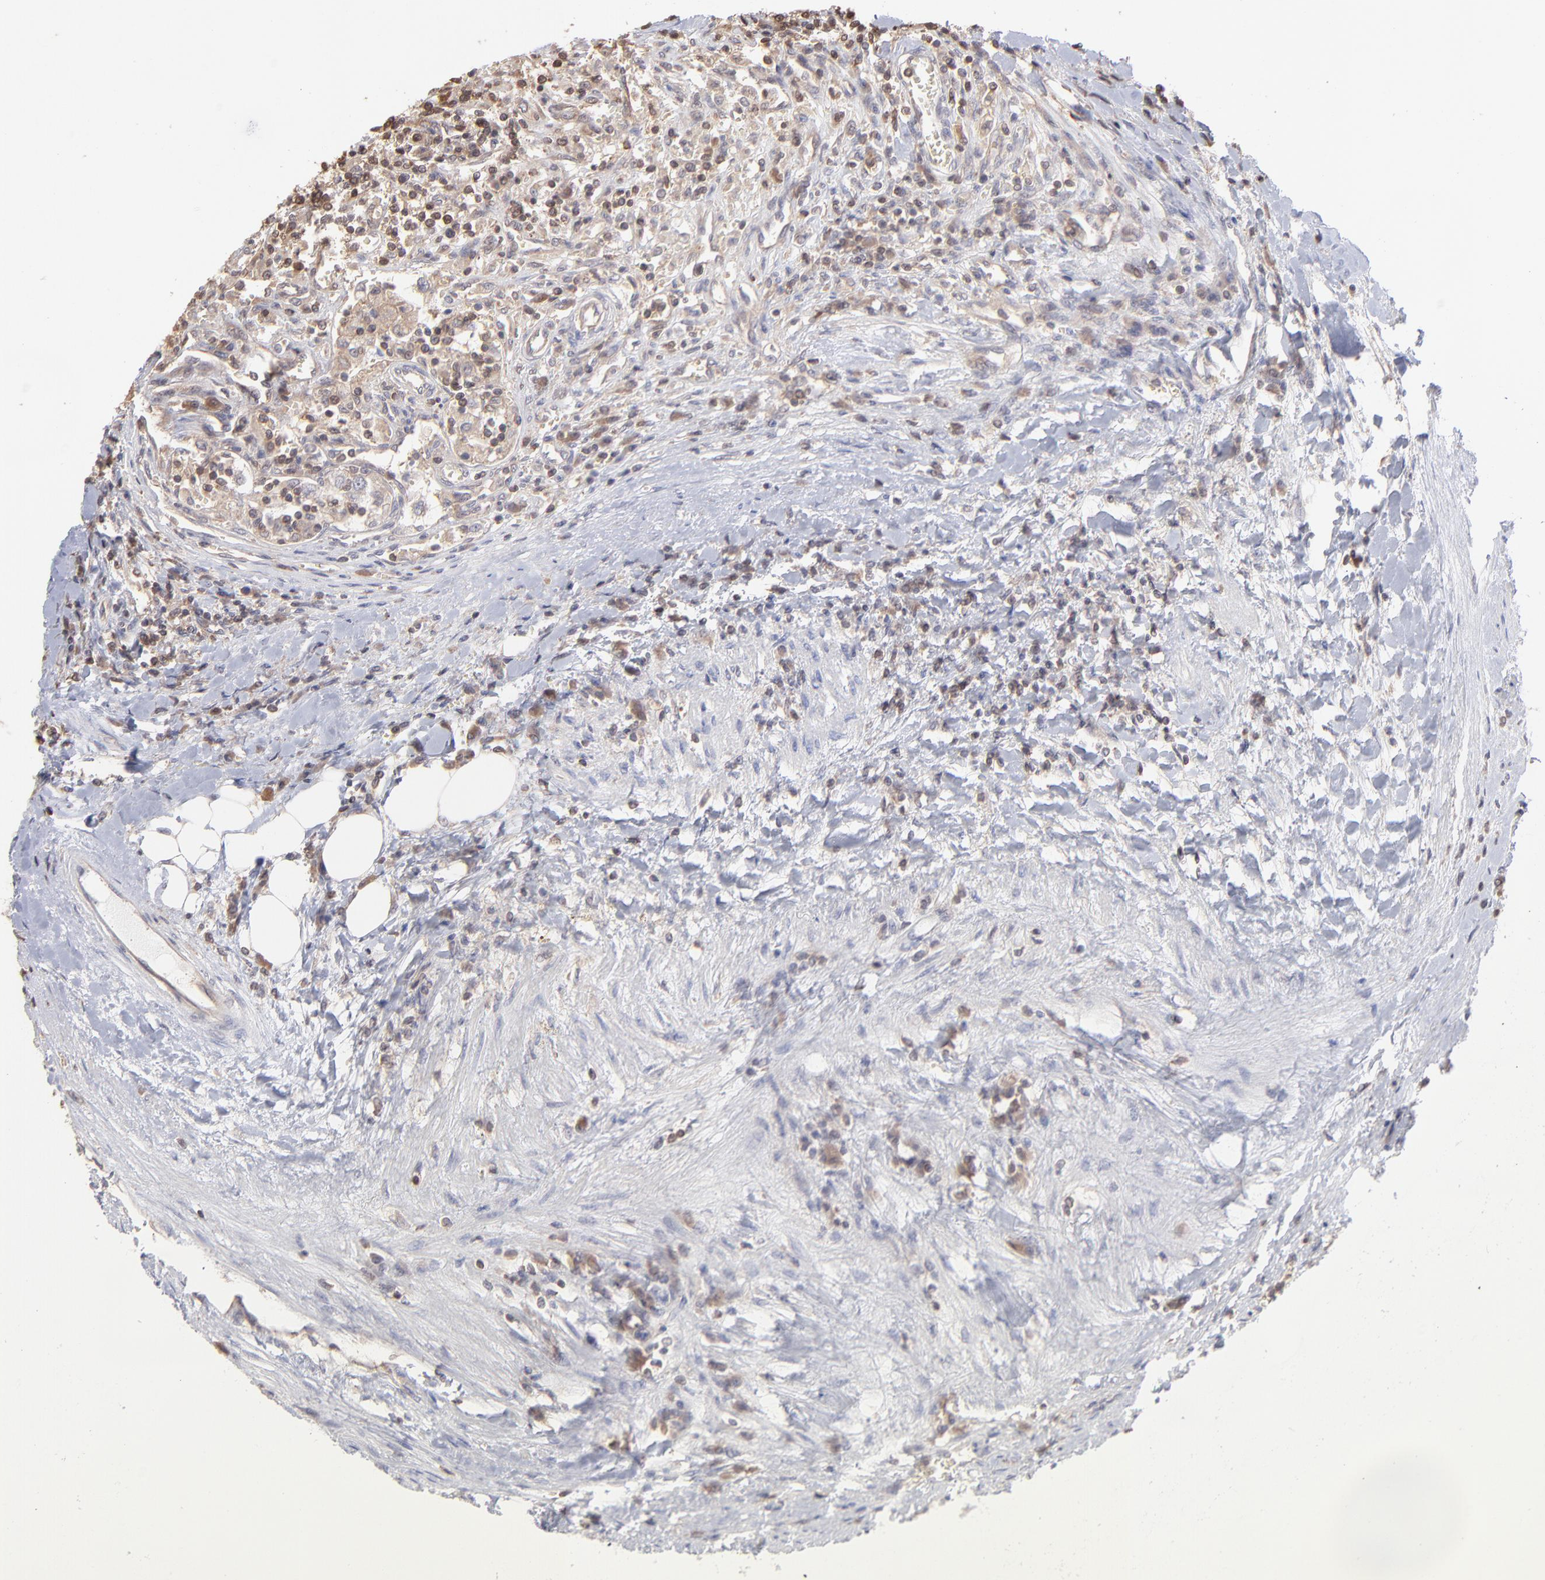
{"staining": {"intensity": "weak", "quantity": "<25%", "location": "cytoplasmic/membranous"}, "tissue": "renal cancer", "cell_type": "Tumor cells", "image_type": "cancer", "snomed": [{"axis": "morphology", "description": "Normal tissue, NOS"}, {"axis": "morphology", "description": "Adenocarcinoma, NOS"}, {"axis": "topography", "description": "Kidney"}], "caption": "Immunohistochemistry histopathology image of neoplastic tissue: renal cancer (adenocarcinoma) stained with DAB (3,3'-diaminobenzidine) displays no significant protein positivity in tumor cells. The staining is performed using DAB (3,3'-diaminobenzidine) brown chromogen with nuclei counter-stained in using hematoxylin.", "gene": "MAP2K2", "patient": {"sex": "male", "age": 71}}